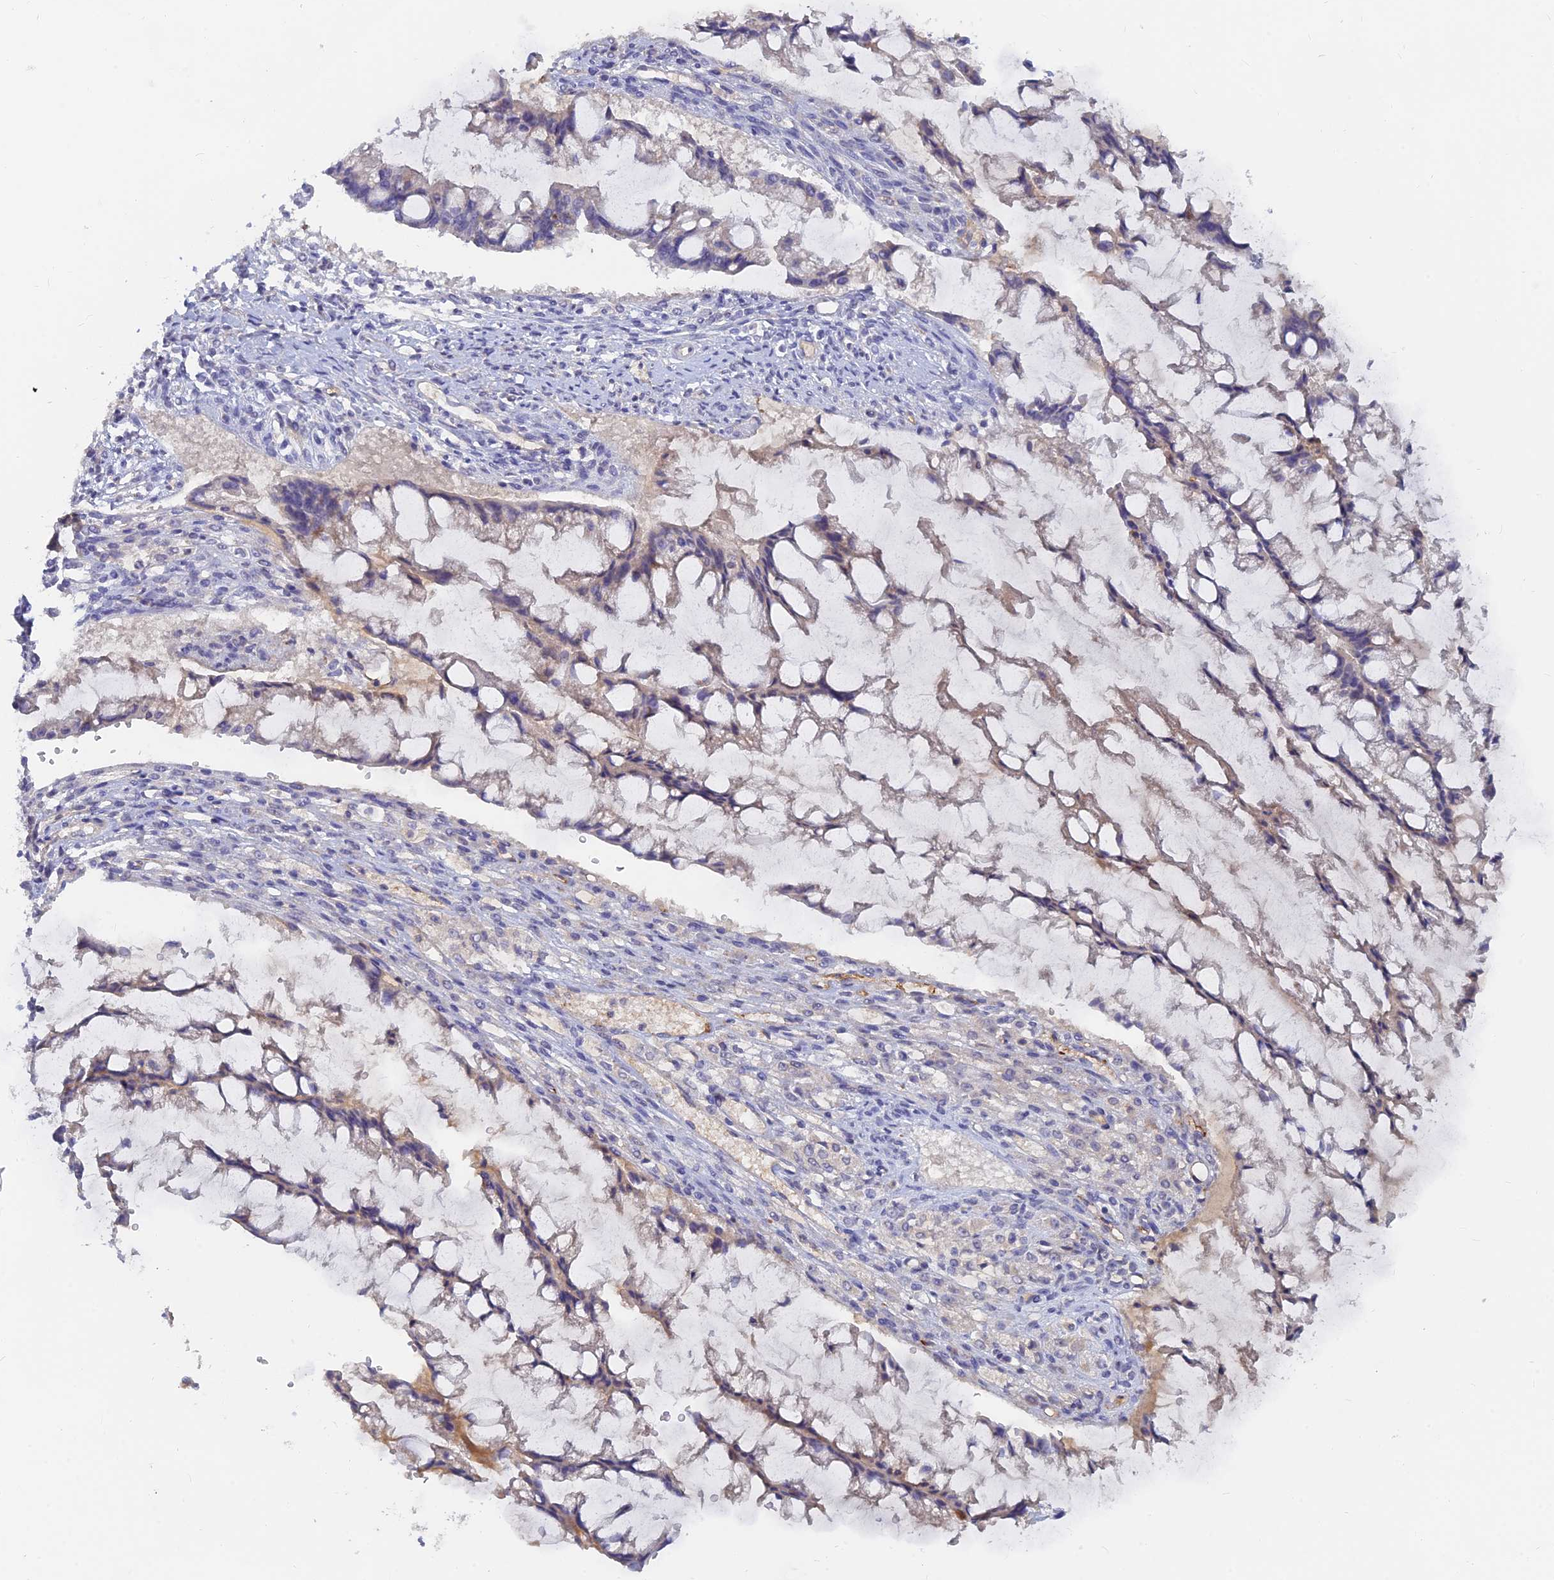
{"staining": {"intensity": "negative", "quantity": "none", "location": "none"}, "tissue": "ovarian cancer", "cell_type": "Tumor cells", "image_type": "cancer", "snomed": [{"axis": "morphology", "description": "Cystadenocarcinoma, mucinous, NOS"}, {"axis": "topography", "description": "Ovary"}], "caption": "A micrograph of human ovarian mucinous cystadenocarcinoma is negative for staining in tumor cells. (Stains: DAB (3,3'-diaminobenzidine) immunohistochemistry (IHC) with hematoxylin counter stain, Microscopy: brightfield microscopy at high magnification).", "gene": "ARRDC1", "patient": {"sex": "female", "age": 73}}